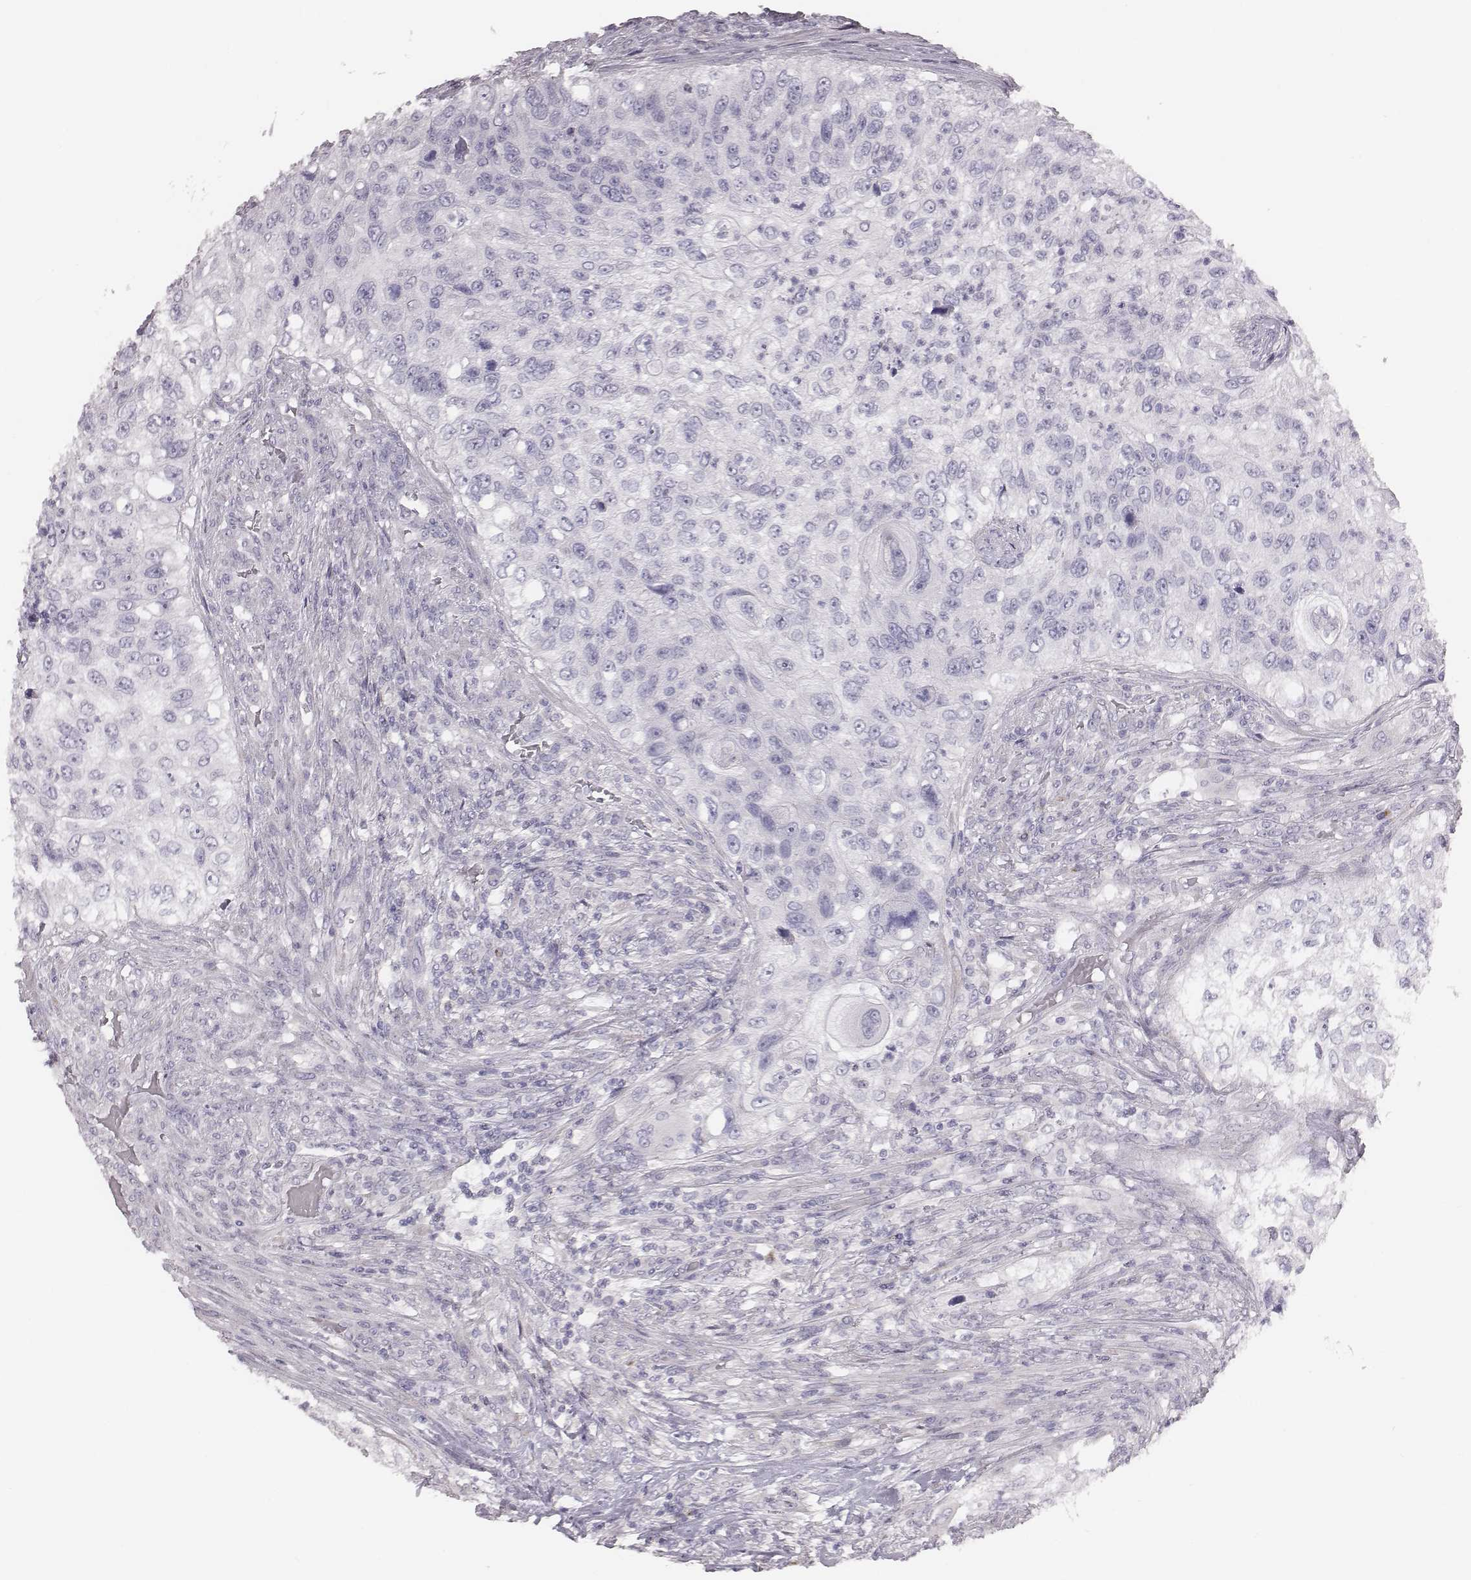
{"staining": {"intensity": "negative", "quantity": "none", "location": "none"}, "tissue": "urothelial cancer", "cell_type": "Tumor cells", "image_type": "cancer", "snomed": [{"axis": "morphology", "description": "Urothelial carcinoma, High grade"}, {"axis": "topography", "description": "Urinary bladder"}], "caption": "This is an immunohistochemistry (IHC) micrograph of urothelial cancer. There is no staining in tumor cells.", "gene": "C6orf58", "patient": {"sex": "female", "age": 60}}